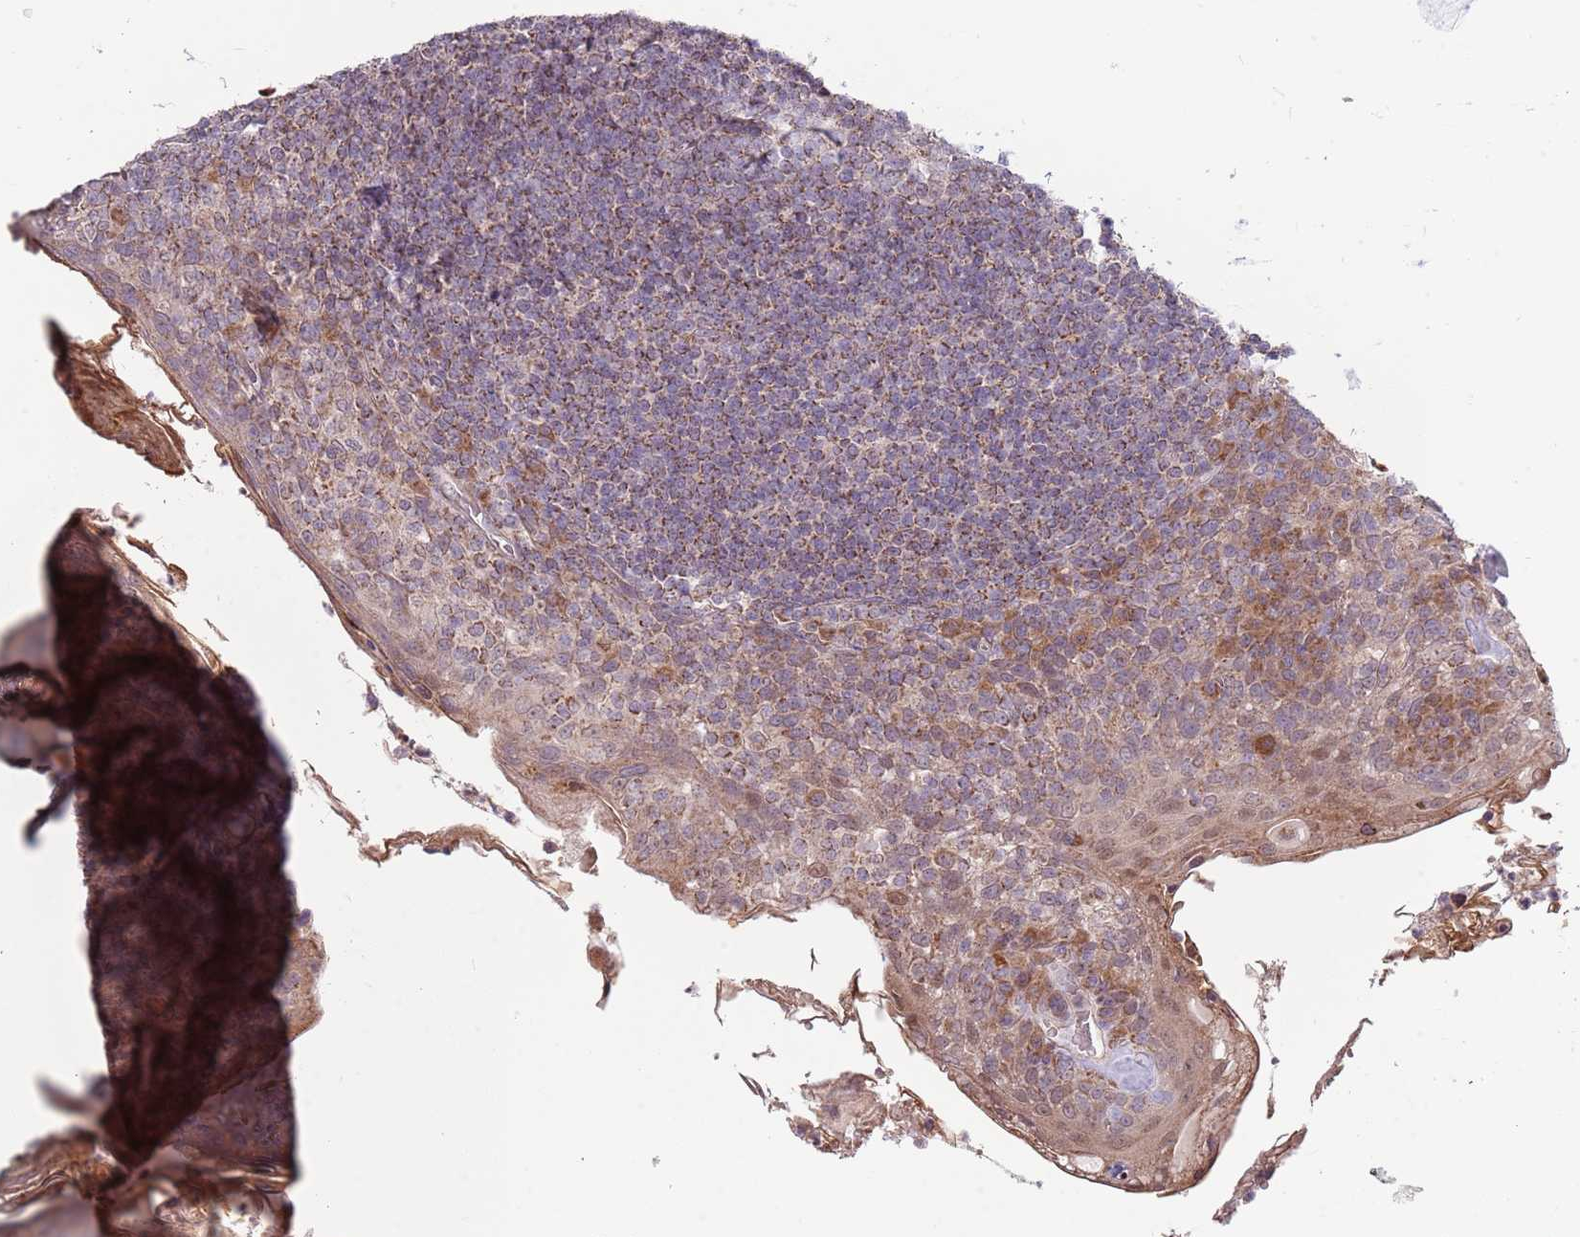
{"staining": {"intensity": "weak", "quantity": ">75%", "location": "cytoplasmic/membranous"}, "tissue": "tonsil", "cell_type": "Non-germinal center cells", "image_type": "normal", "snomed": [{"axis": "morphology", "description": "Normal tissue, NOS"}, {"axis": "topography", "description": "Tonsil"}], "caption": "A high-resolution image shows IHC staining of unremarkable tonsil, which demonstrates weak cytoplasmic/membranous positivity in approximately >75% of non-germinal center cells. (Stains: DAB (3,3'-diaminobenzidine) in brown, nuclei in blue, Microscopy: brightfield microscopy at high magnification).", "gene": "RNF181", "patient": {"sex": "female", "age": 10}}